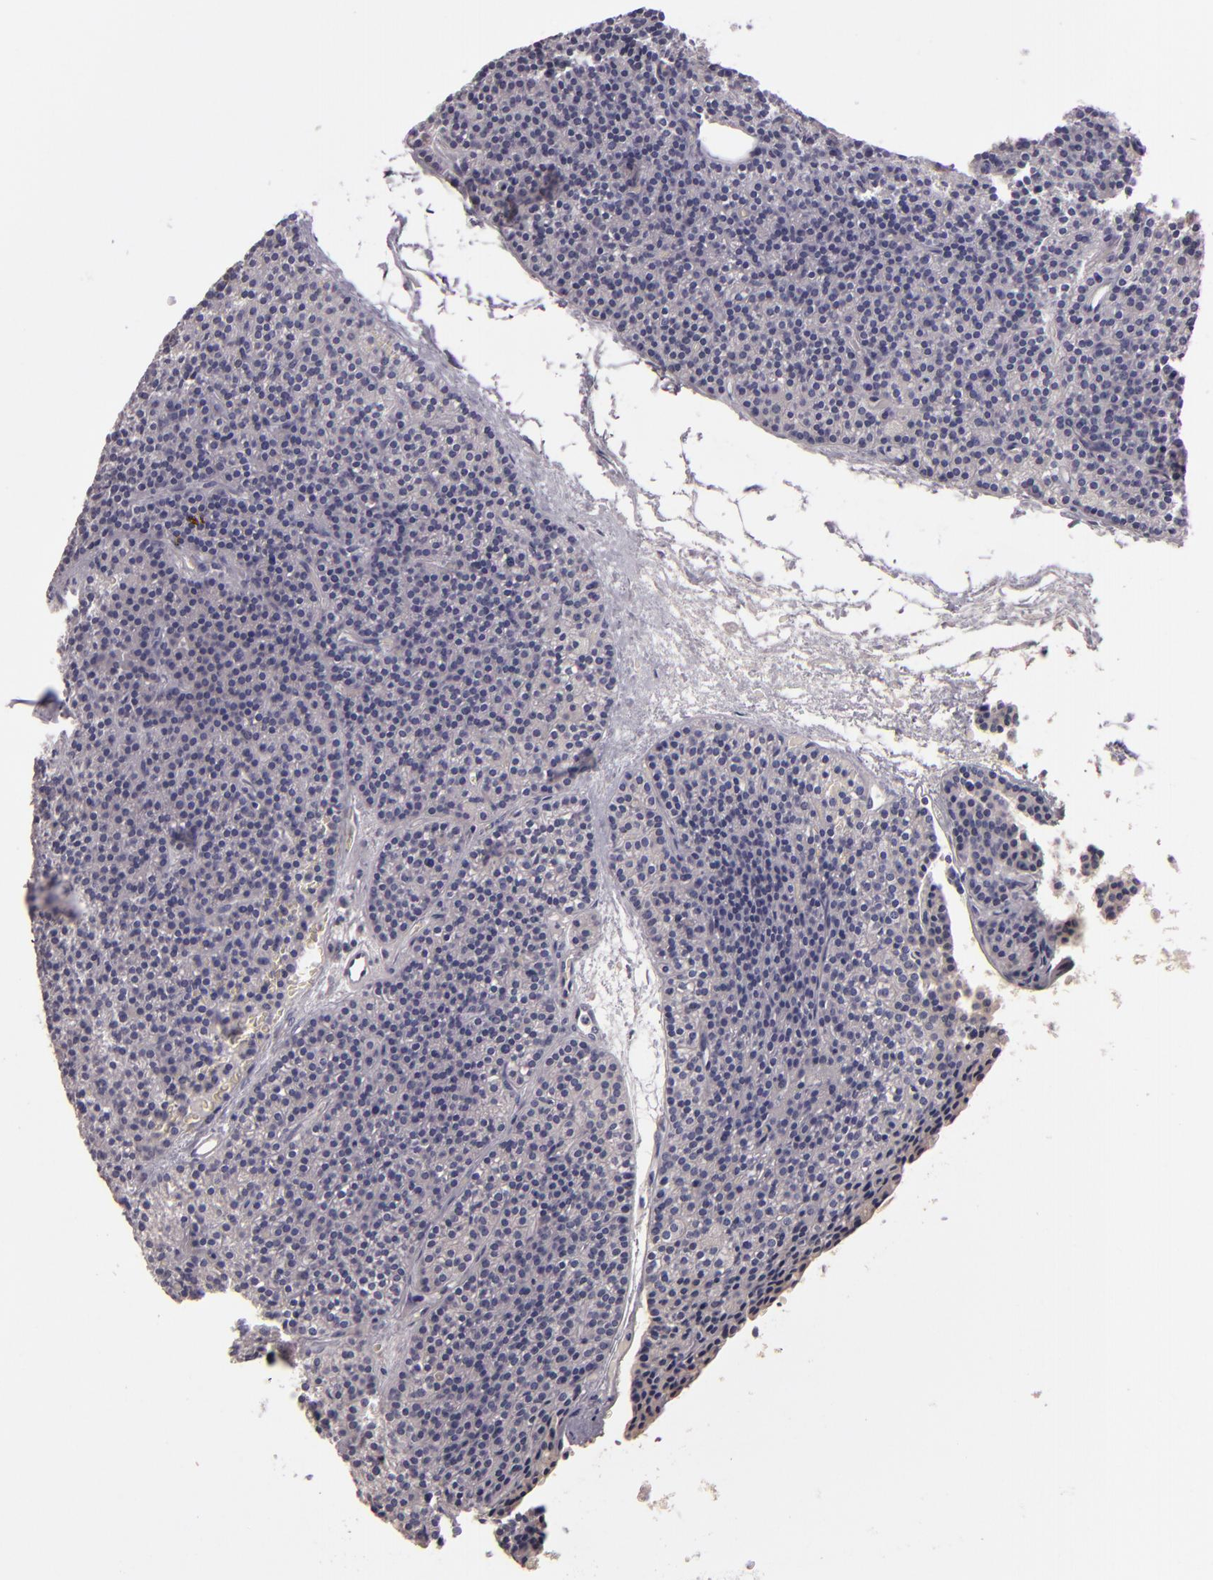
{"staining": {"intensity": "negative", "quantity": "none", "location": "none"}, "tissue": "parathyroid gland", "cell_type": "Glandular cells", "image_type": "normal", "snomed": [{"axis": "morphology", "description": "Normal tissue, NOS"}, {"axis": "topography", "description": "Parathyroid gland"}], "caption": "There is no significant staining in glandular cells of parathyroid gland.", "gene": "EGFL6", "patient": {"sex": "male", "age": 57}}